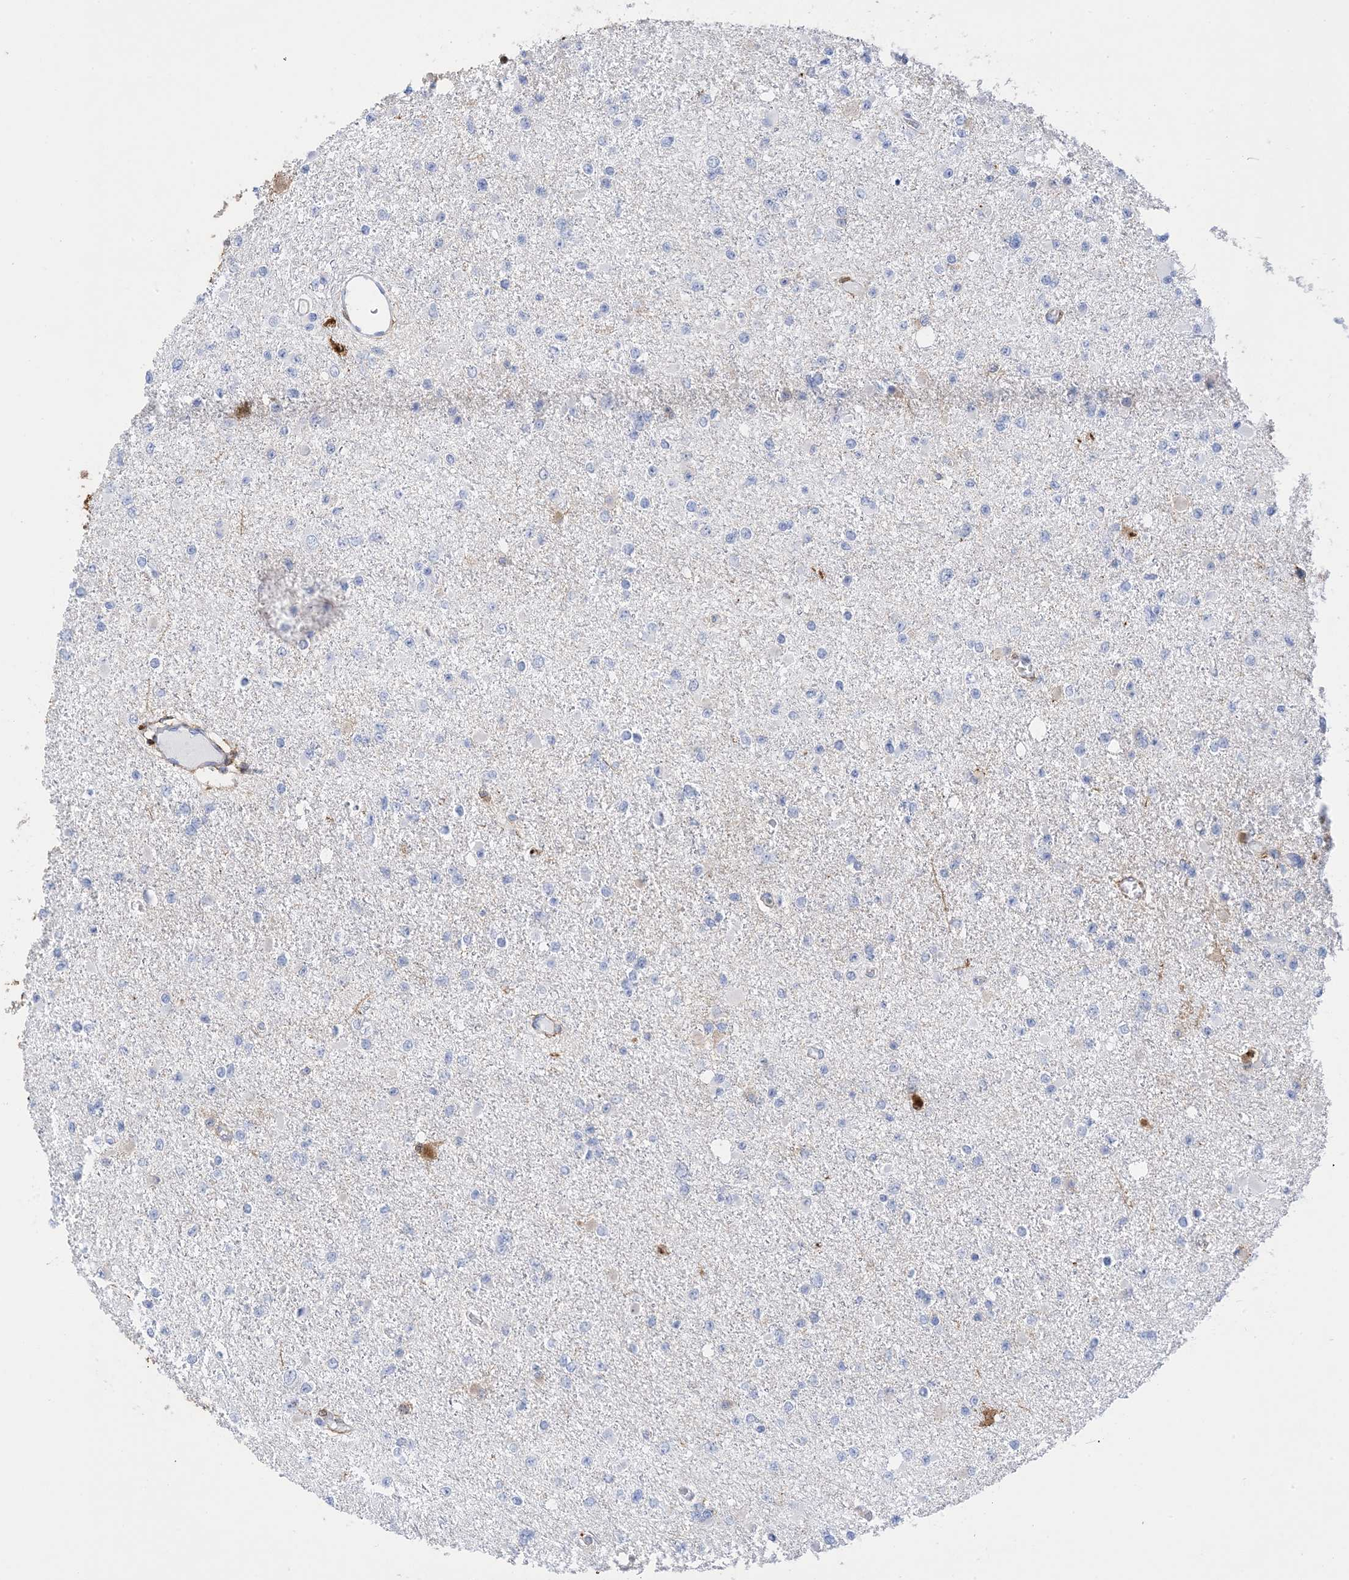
{"staining": {"intensity": "negative", "quantity": "none", "location": "none"}, "tissue": "glioma", "cell_type": "Tumor cells", "image_type": "cancer", "snomed": [{"axis": "morphology", "description": "Glioma, malignant, Low grade"}, {"axis": "topography", "description": "Brain"}], "caption": "A micrograph of human malignant glioma (low-grade) is negative for staining in tumor cells.", "gene": "ANXA1", "patient": {"sex": "female", "age": 22}}